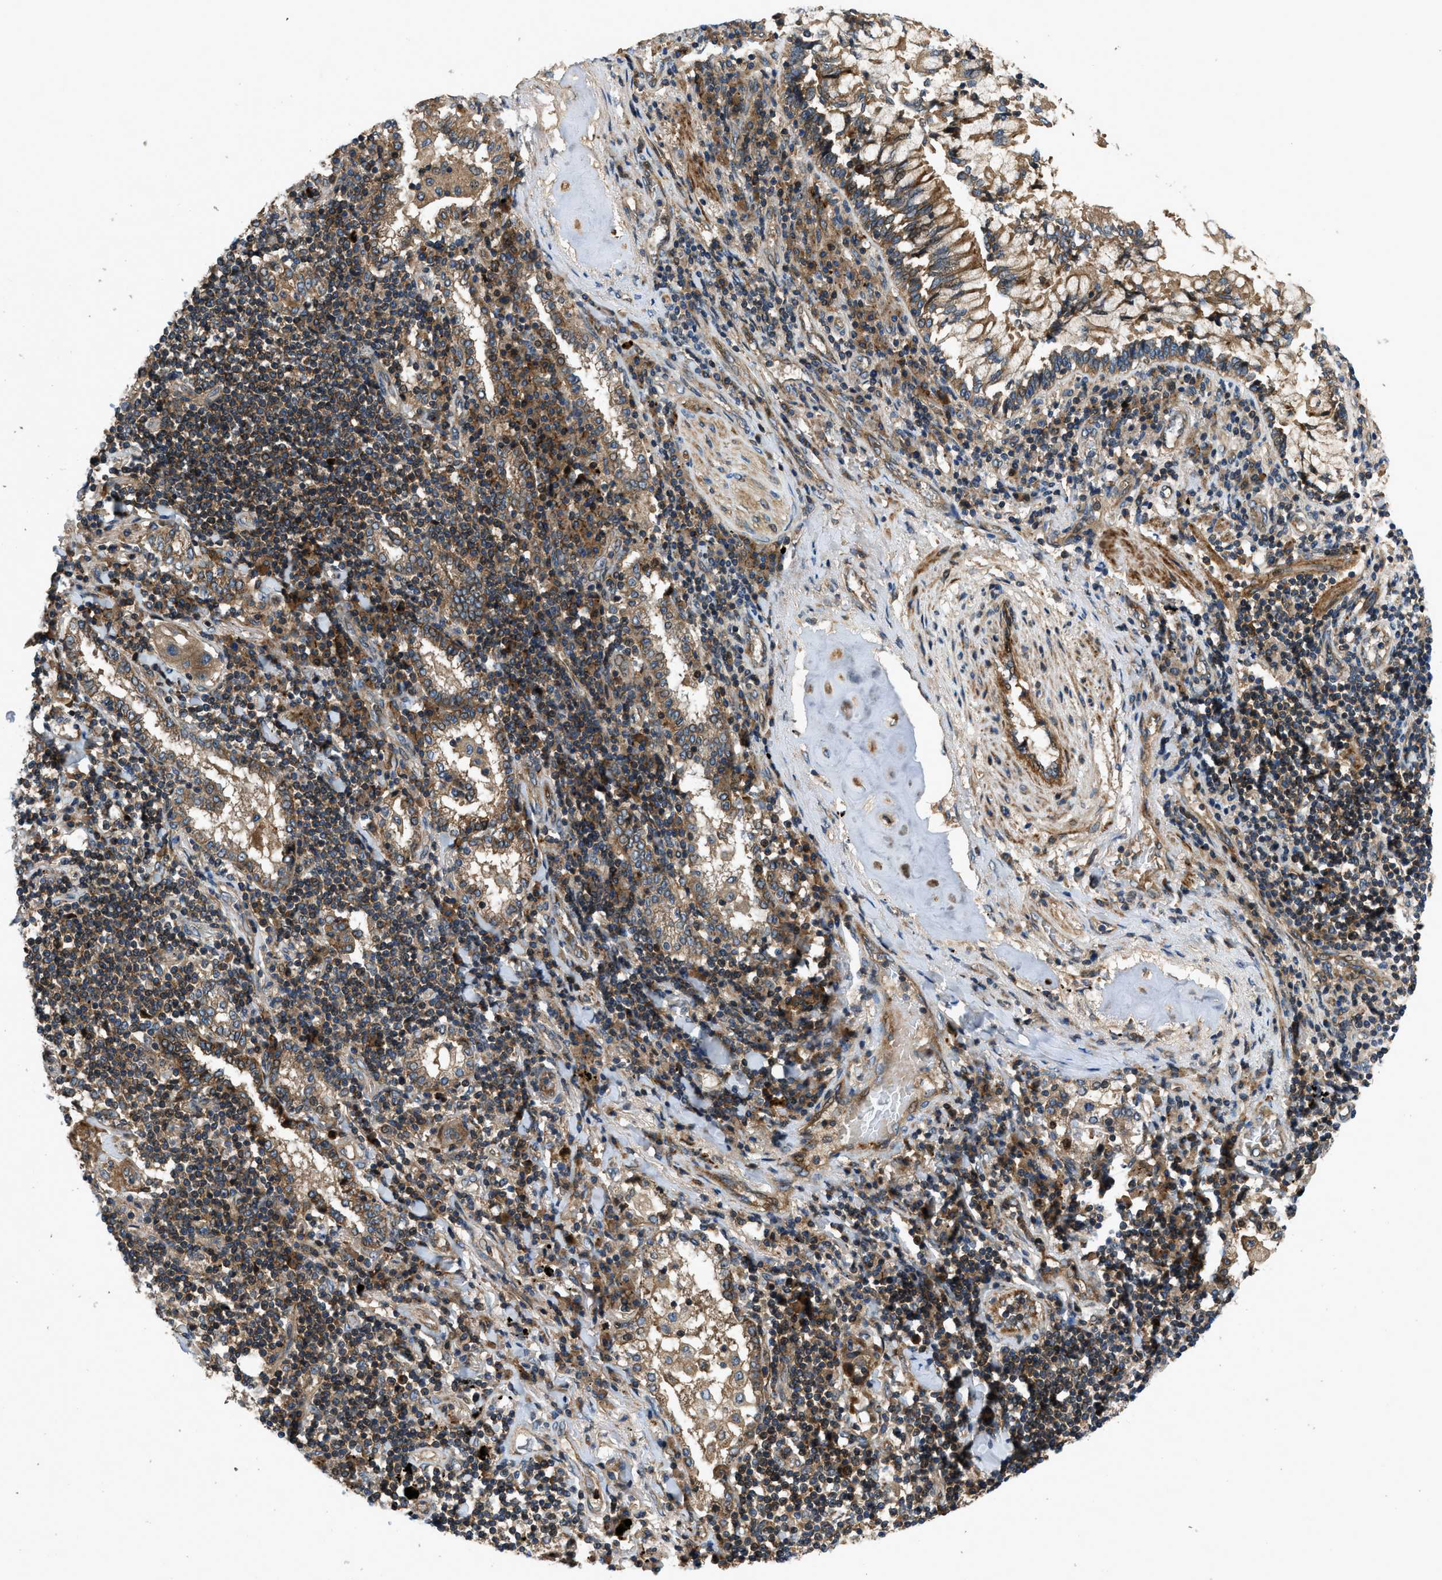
{"staining": {"intensity": "moderate", "quantity": ">75%", "location": "cytoplasmic/membranous"}, "tissue": "lung cancer", "cell_type": "Tumor cells", "image_type": "cancer", "snomed": [{"axis": "morphology", "description": "Adenocarcinoma, NOS"}, {"axis": "topography", "description": "Lung"}], "caption": "Approximately >75% of tumor cells in adenocarcinoma (lung) reveal moderate cytoplasmic/membranous protein positivity as visualized by brown immunohistochemical staining.", "gene": "CNNM3", "patient": {"sex": "female", "age": 65}}